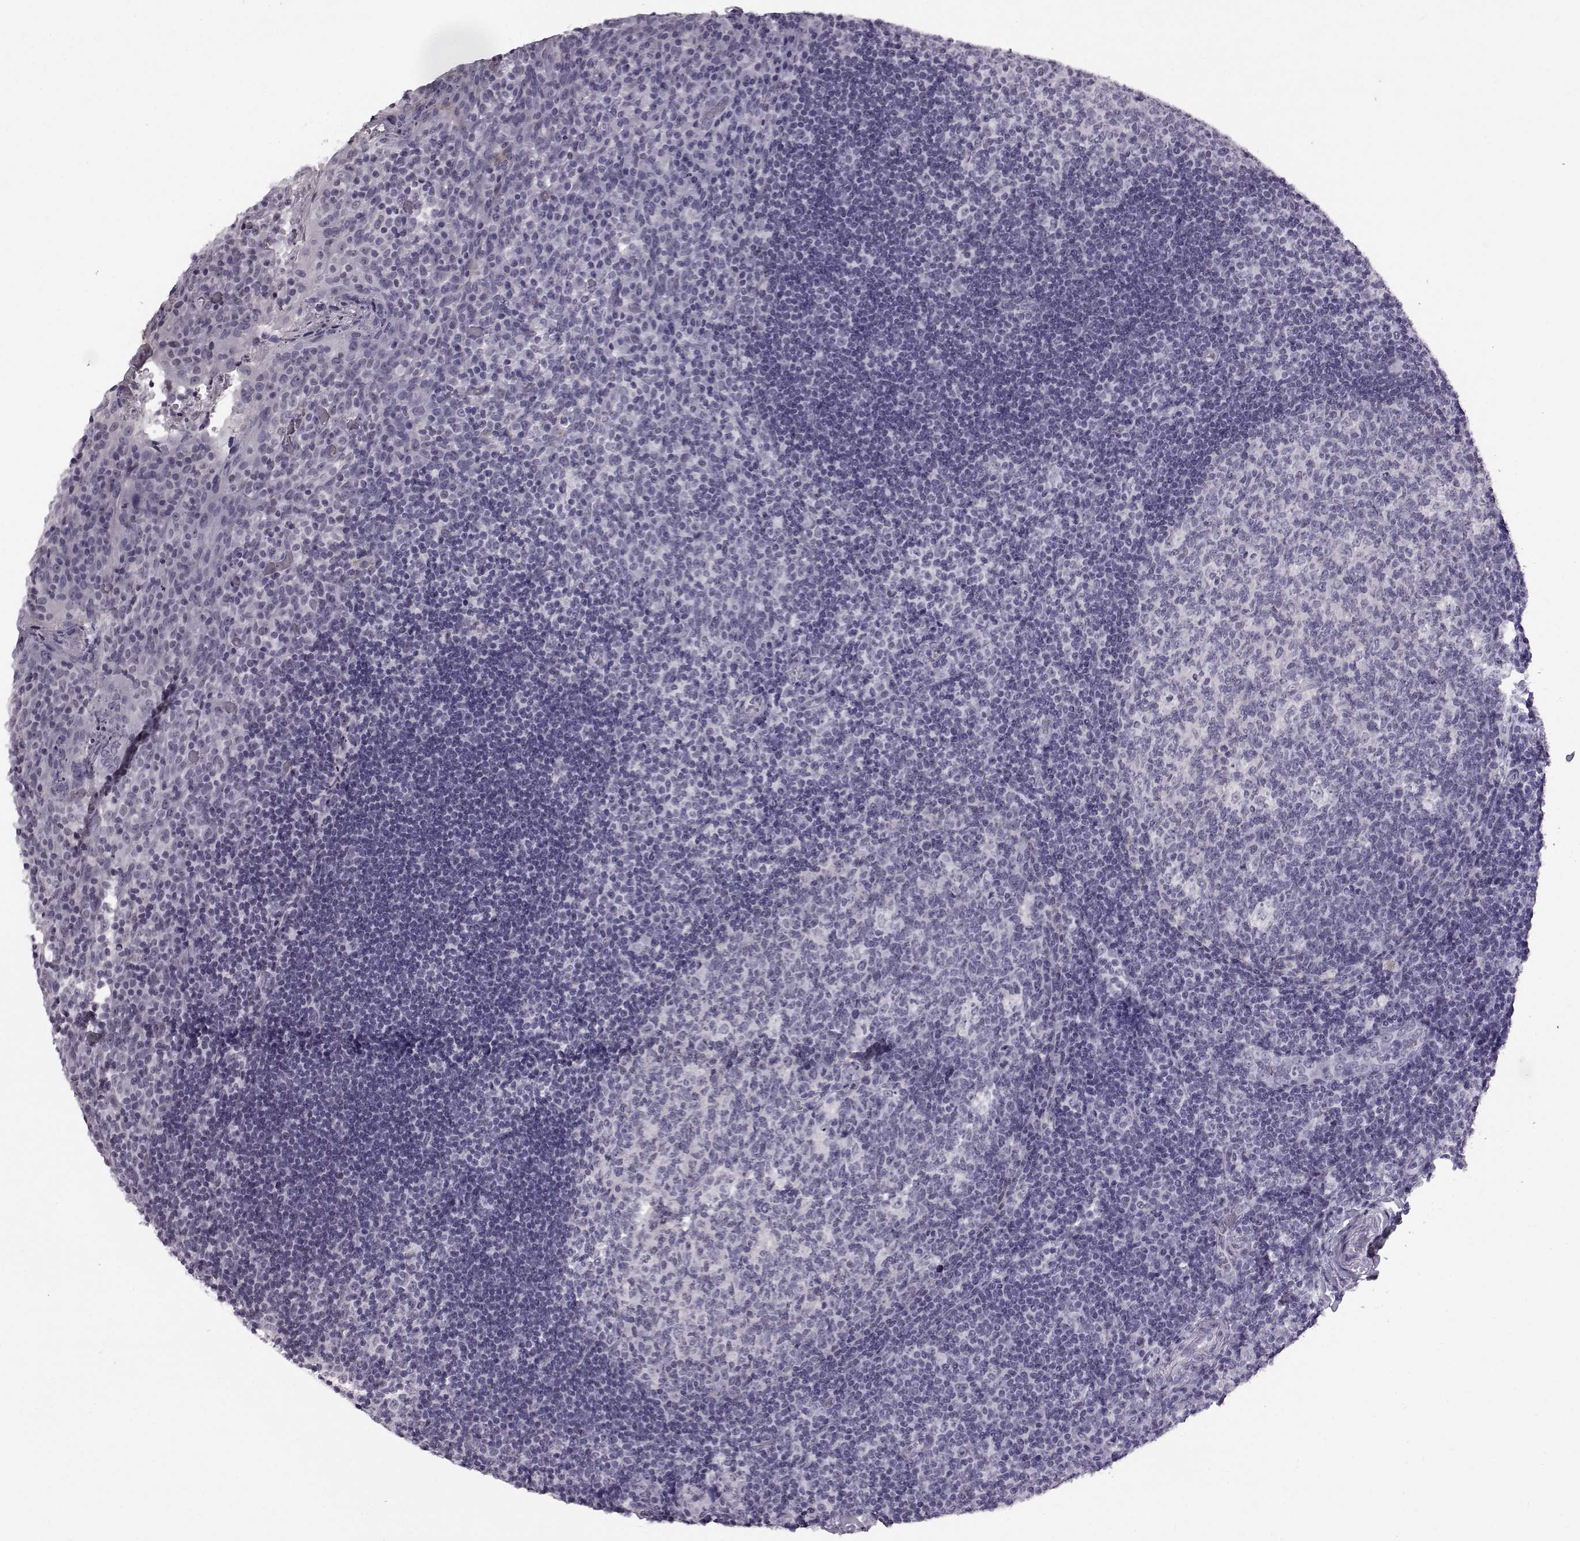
{"staining": {"intensity": "negative", "quantity": "none", "location": "none"}, "tissue": "tonsil", "cell_type": "Germinal center cells", "image_type": "normal", "snomed": [{"axis": "morphology", "description": "Normal tissue, NOS"}, {"axis": "topography", "description": "Tonsil"}], "caption": "Immunohistochemistry histopathology image of unremarkable human tonsil stained for a protein (brown), which shows no positivity in germinal center cells.", "gene": "ADGRG2", "patient": {"sex": "male", "age": 17}}